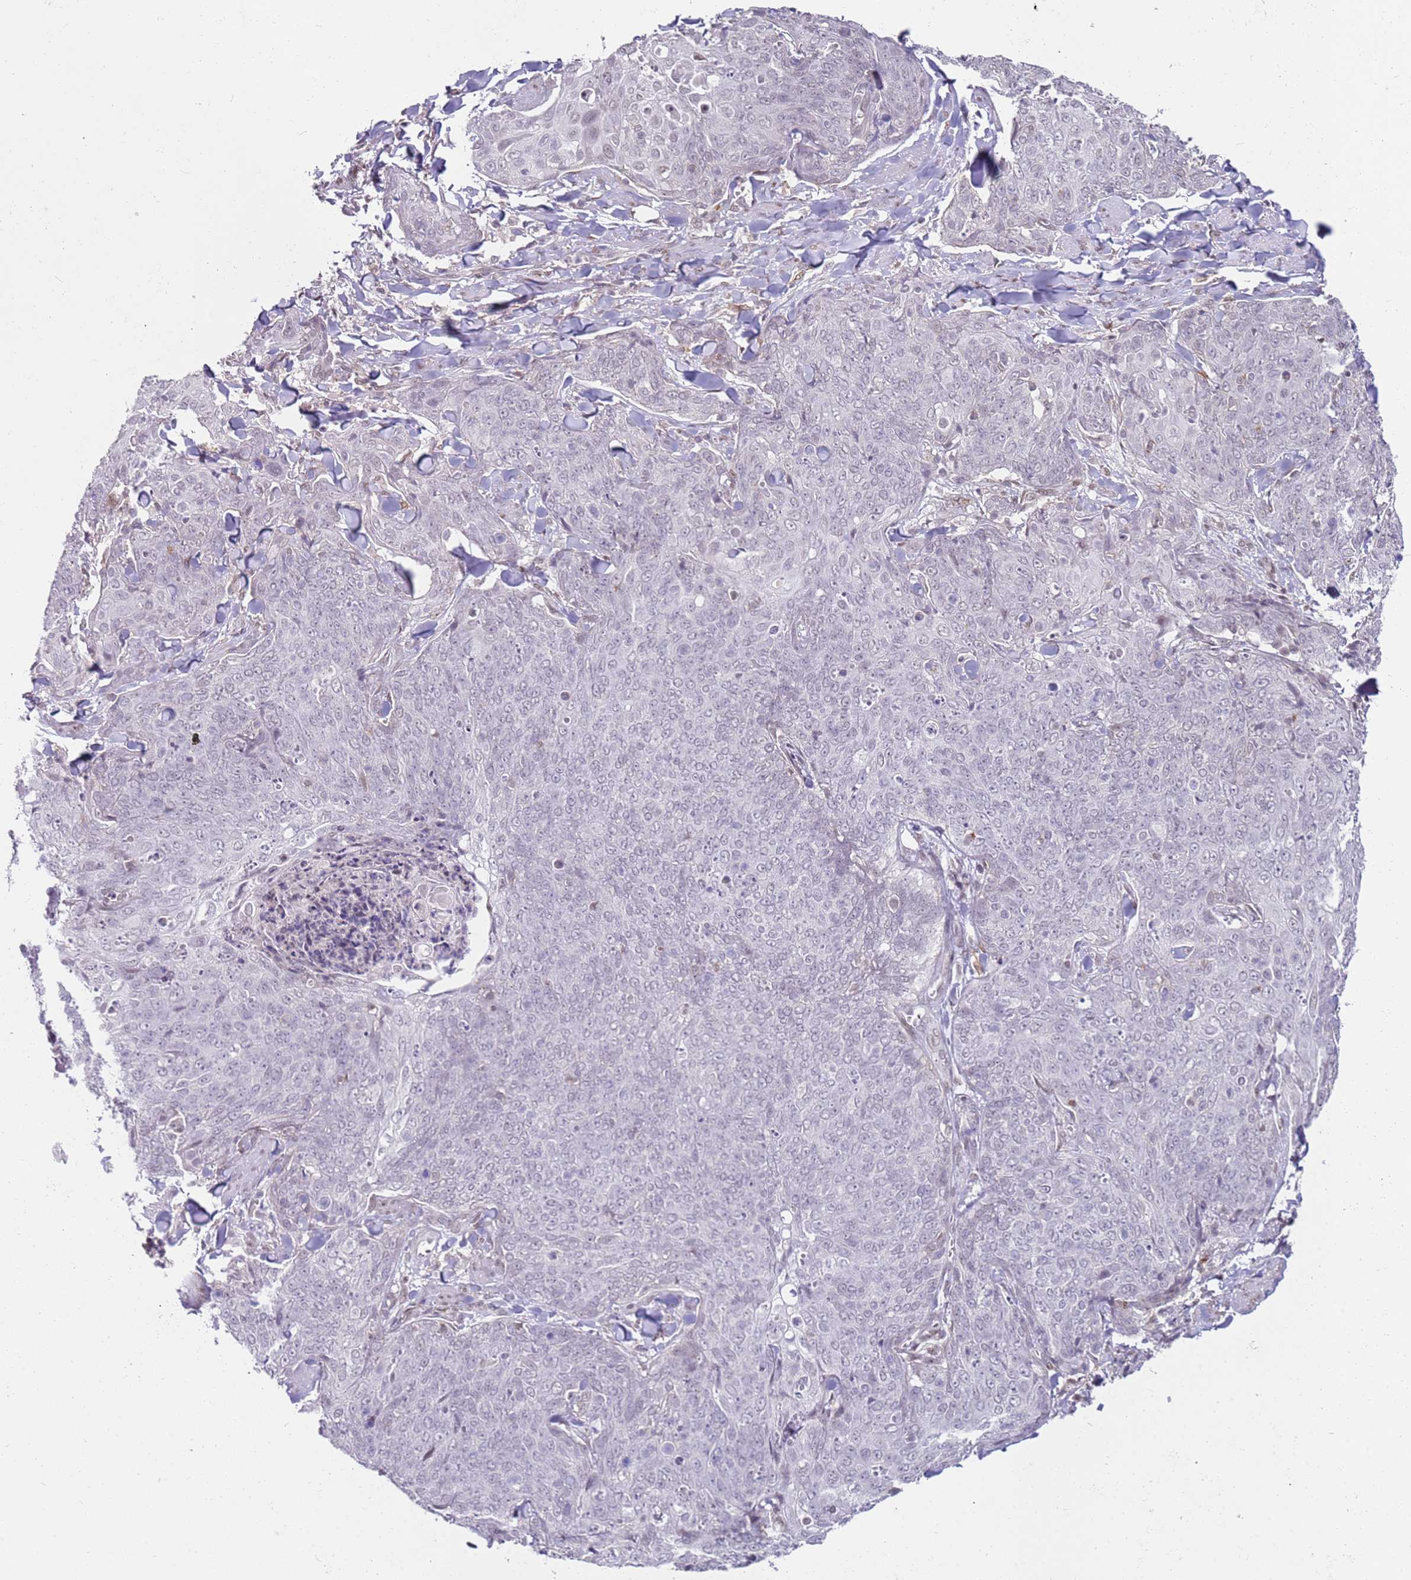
{"staining": {"intensity": "negative", "quantity": "none", "location": "none"}, "tissue": "skin cancer", "cell_type": "Tumor cells", "image_type": "cancer", "snomed": [{"axis": "morphology", "description": "Squamous cell carcinoma, NOS"}, {"axis": "topography", "description": "Skin"}, {"axis": "topography", "description": "Vulva"}], "caption": "The immunohistochemistry histopathology image has no significant staining in tumor cells of squamous cell carcinoma (skin) tissue.", "gene": "PHC2", "patient": {"sex": "female", "age": 85}}